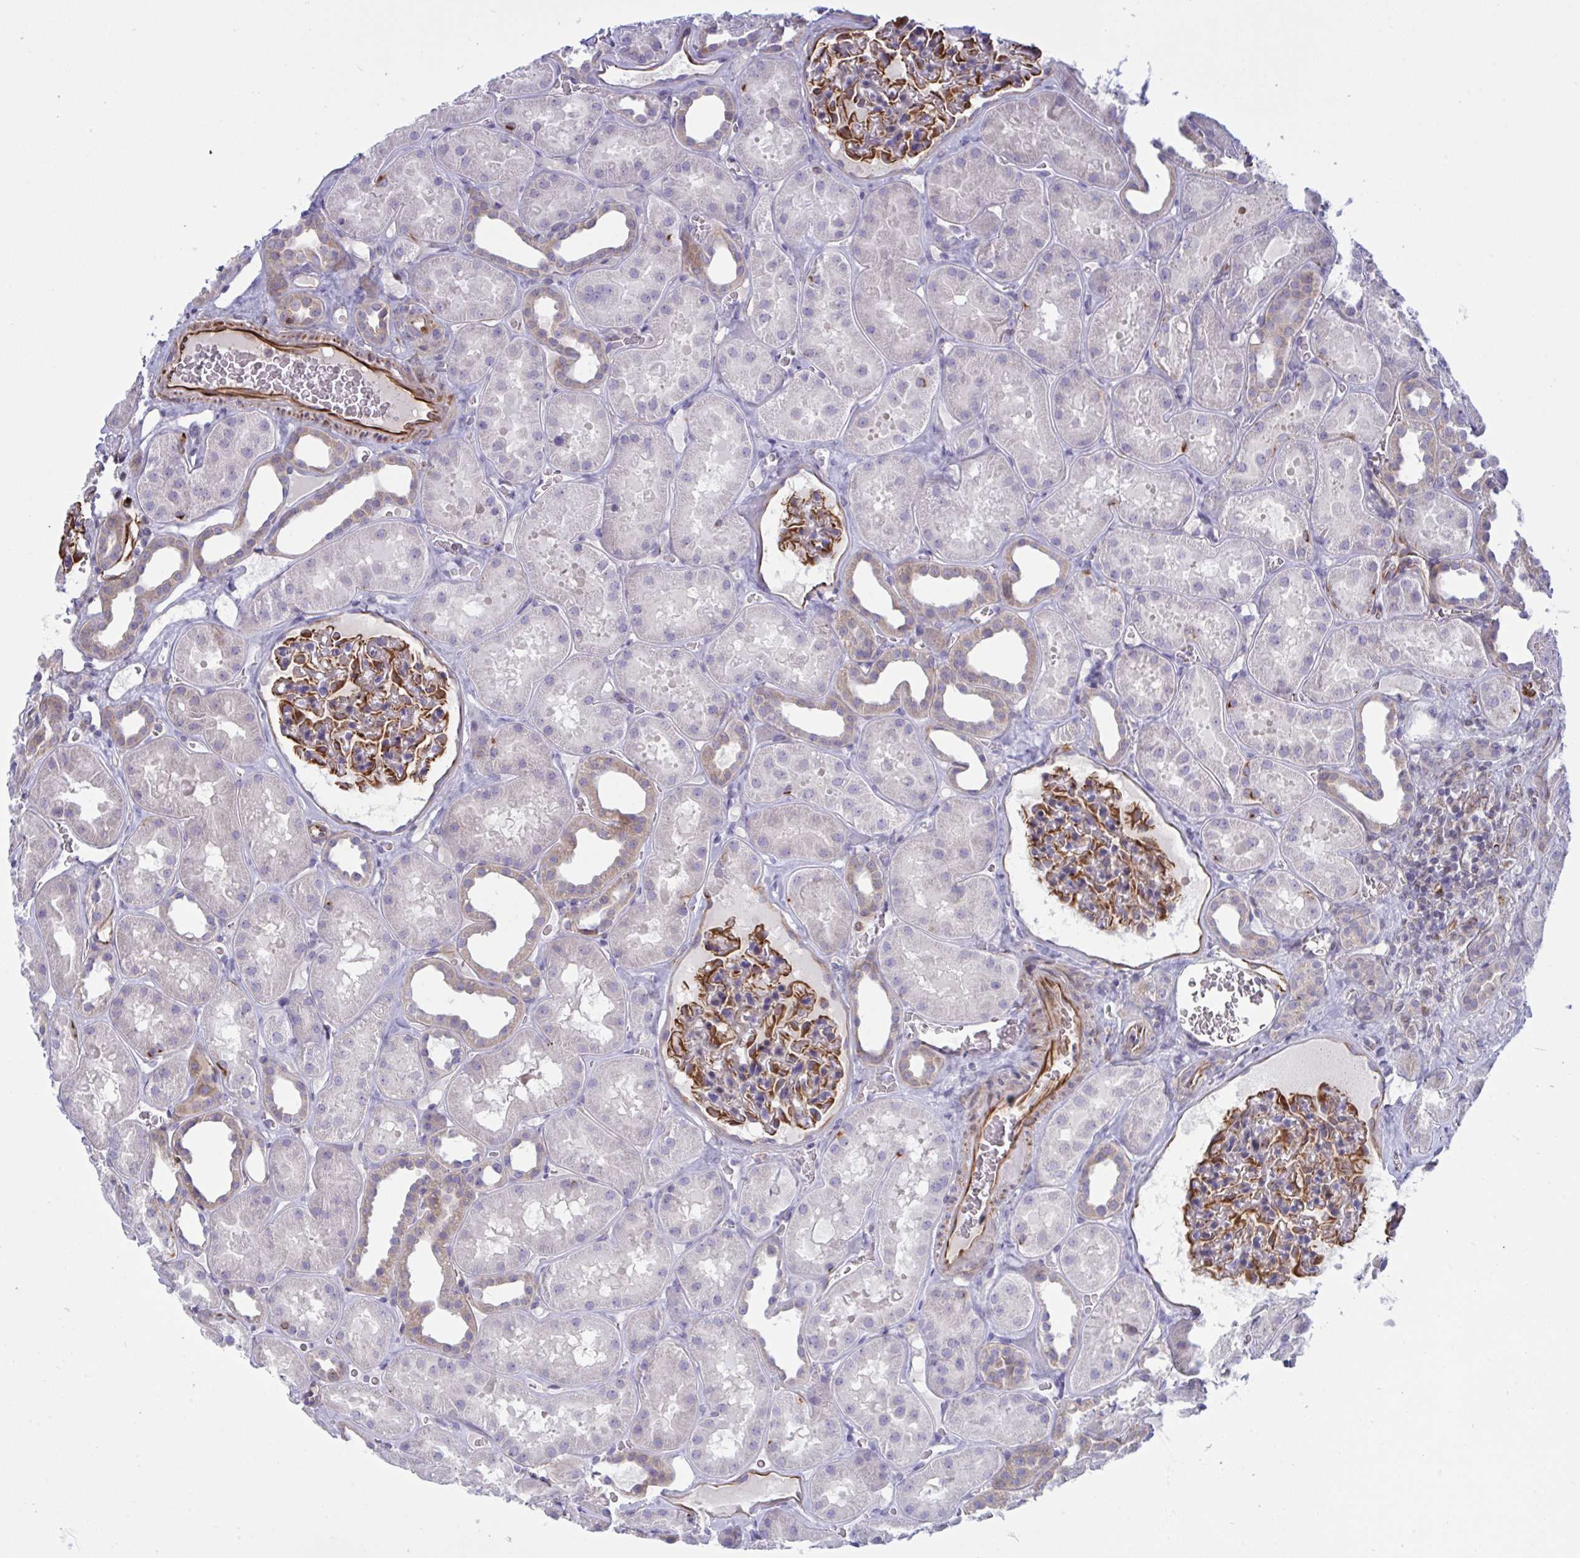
{"staining": {"intensity": "moderate", "quantity": "25%-75%", "location": "cytoplasmic/membranous"}, "tissue": "kidney", "cell_type": "Cells in glomeruli", "image_type": "normal", "snomed": [{"axis": "morphology", "description": "Normal tissue, NOS"}, {"axis": "topography", "description": "Kidney"}], "caption": "Immunohistochemical staining of normal kidney demonstrates medium levels of moderate cytoplasmic/membranous staining in about 25%-75% of cells in glomeruli. (Brightfield microscopy of DAB IHC at high magnification).", "gene": "DCBLD1", "patient": {"sex": "female", "age": 41}}